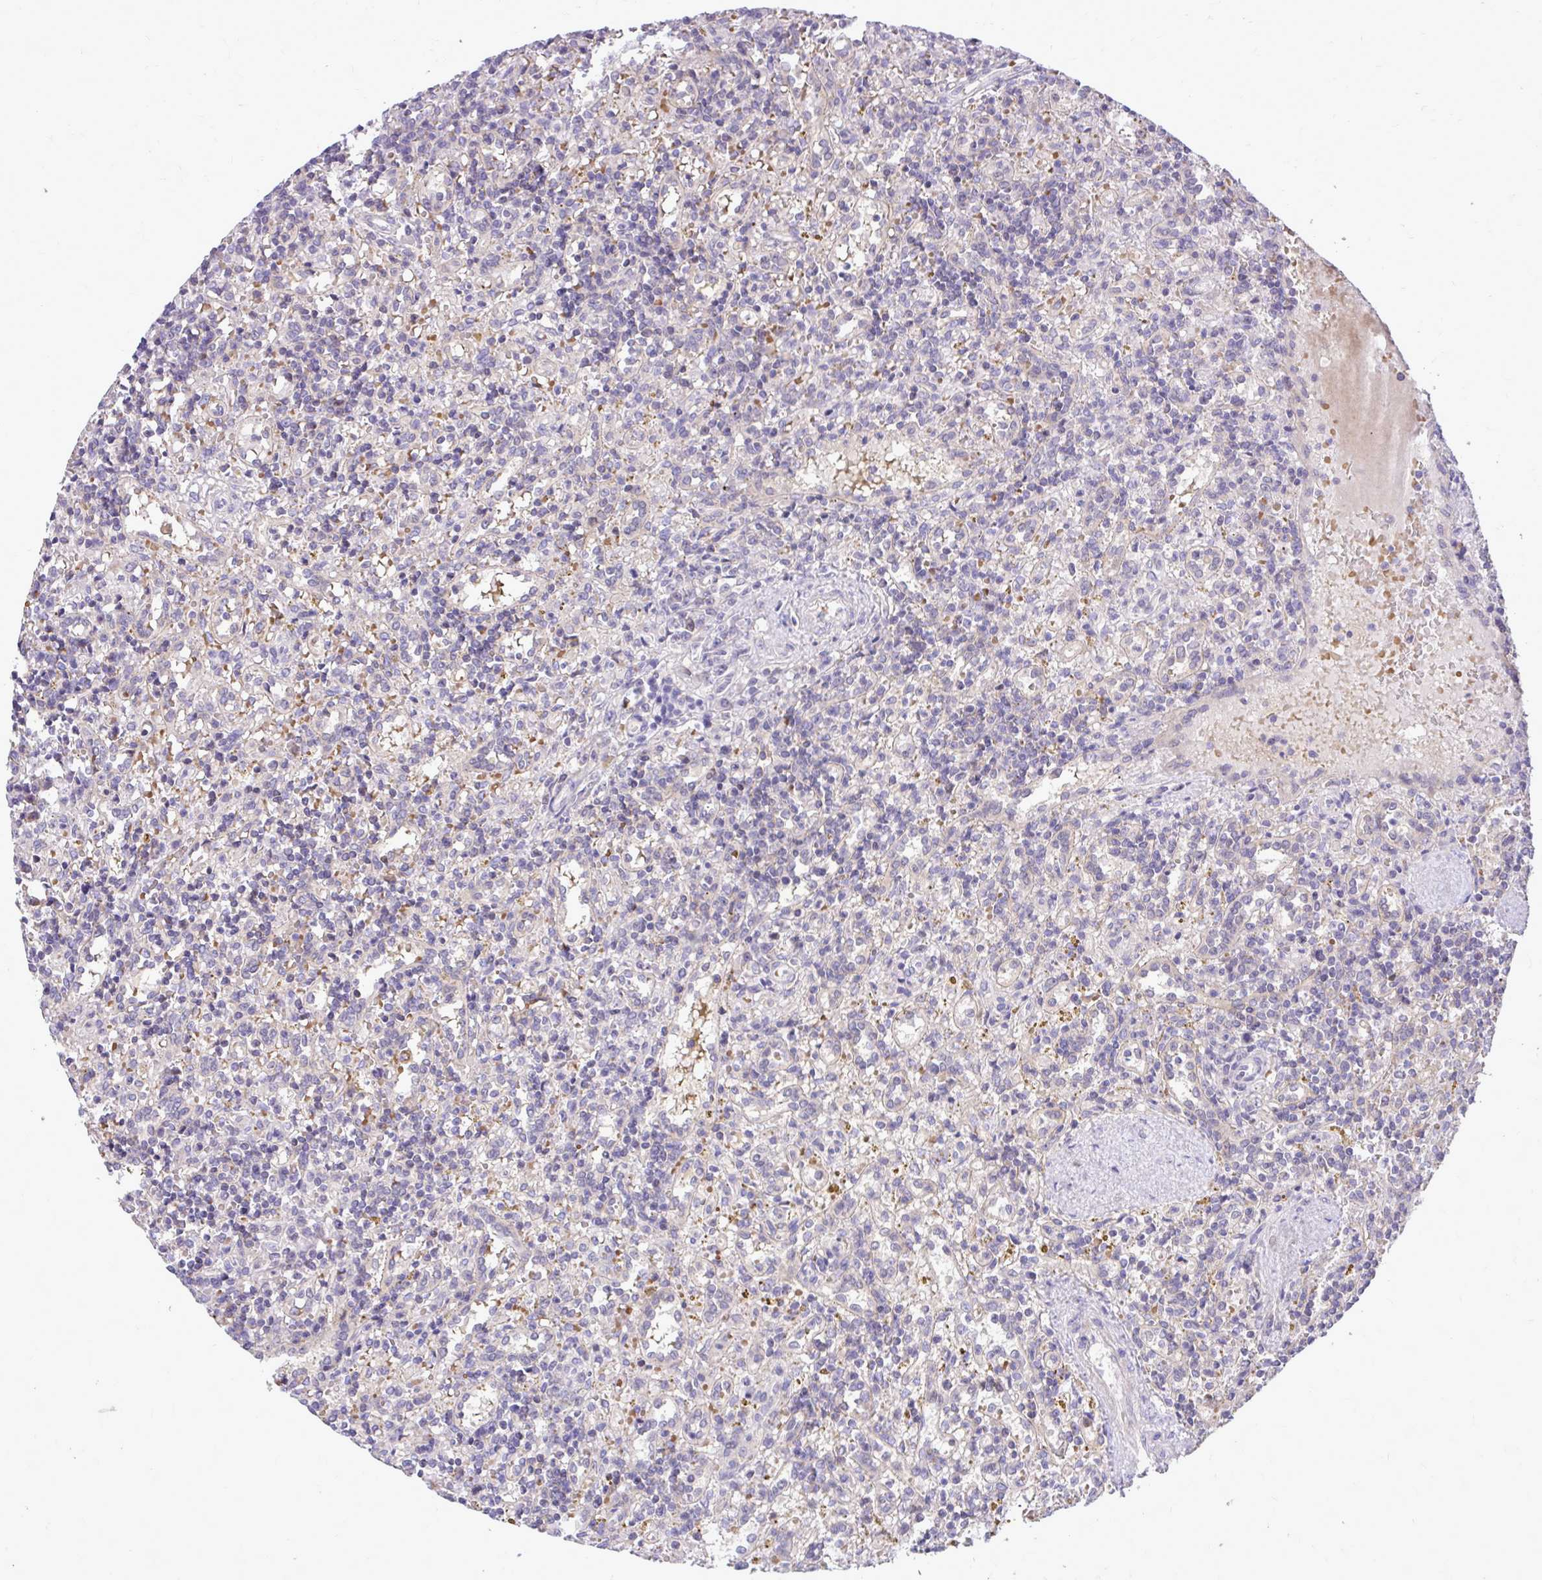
{"staining": {"intensity": "negative", "quantity": "none", "location": "none"}, "tissue": "lymphoma", "cell_type": "Tumor cells", "image_type": "cancer", "snomed": [{"axis": "morphology", "description": "Malignant lymphoma, non-Hodgkin's type, Low grade"}, {"axis": "topography", "description": "Spleen"}], "caption": "Lymphoma stained for a protein using immunohistochemistry (IHC) shows no expression tumor cells.", "gene": "DPY19L1", "patient": {"sex": "male", "age": 67}}